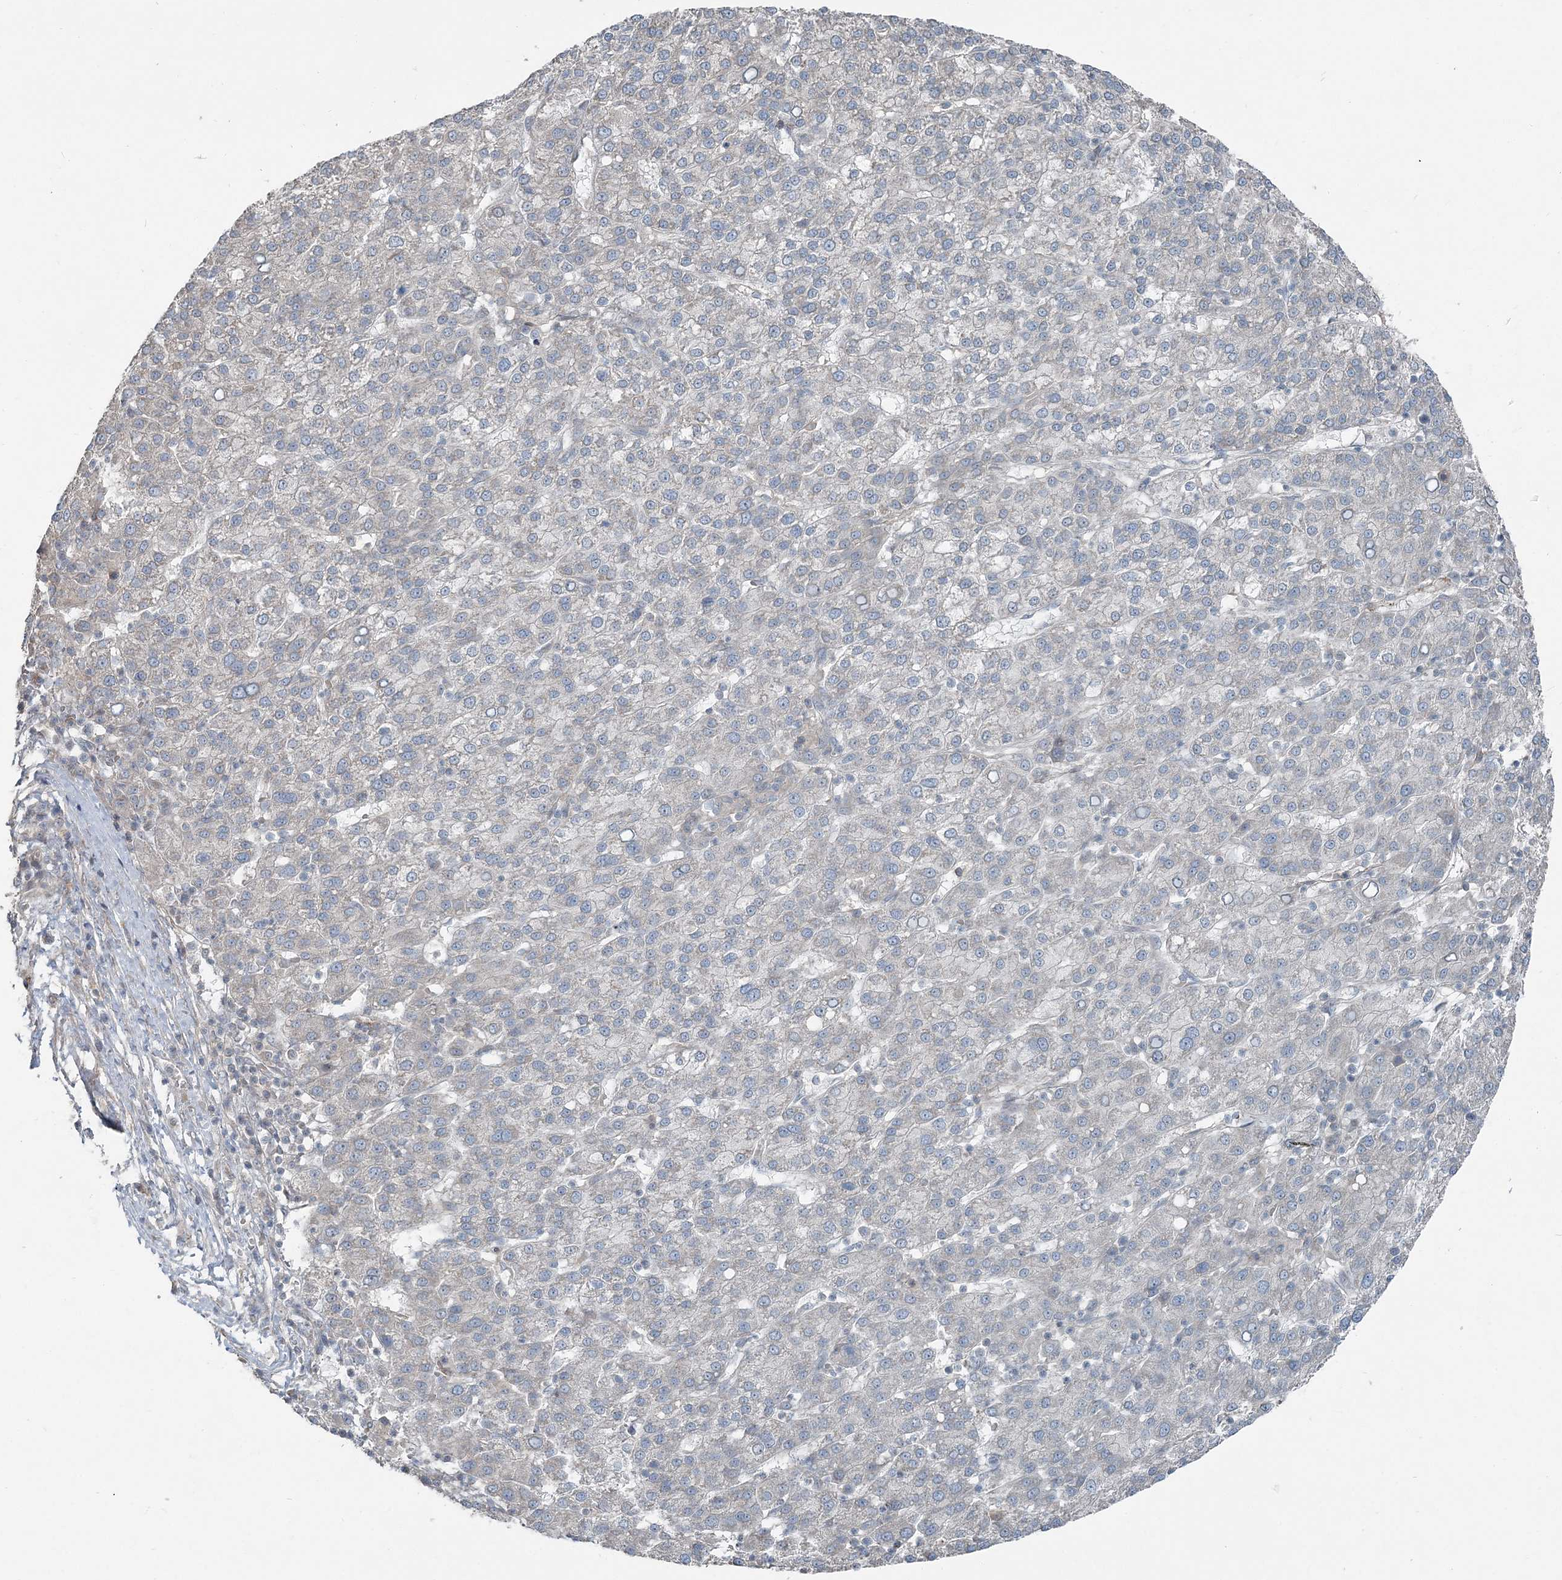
{"staining": {"intensity": "negative", "quantity": "none", "location": "none"}, "tissue": "liver cancer", "cell_type": "Tumor cells", "image_type": "cancer", "snomed": [{"axis": "morphology", "description": "Carcinoma, Hepatocellular, NOS"}, {"axis": "topography", "description": "Liver"}], "caption": "This is a photomicrograph of immunohistochemistry (IHC) staining of liver cancer (hepatocellular carcinoma), which shows no staining in tumor cells. (DAB immunohistochemistry visualized using brightfield microscopy, high magnification).", "gene": "FBXL17", "patient": {"sex": "female", "age": 58}}